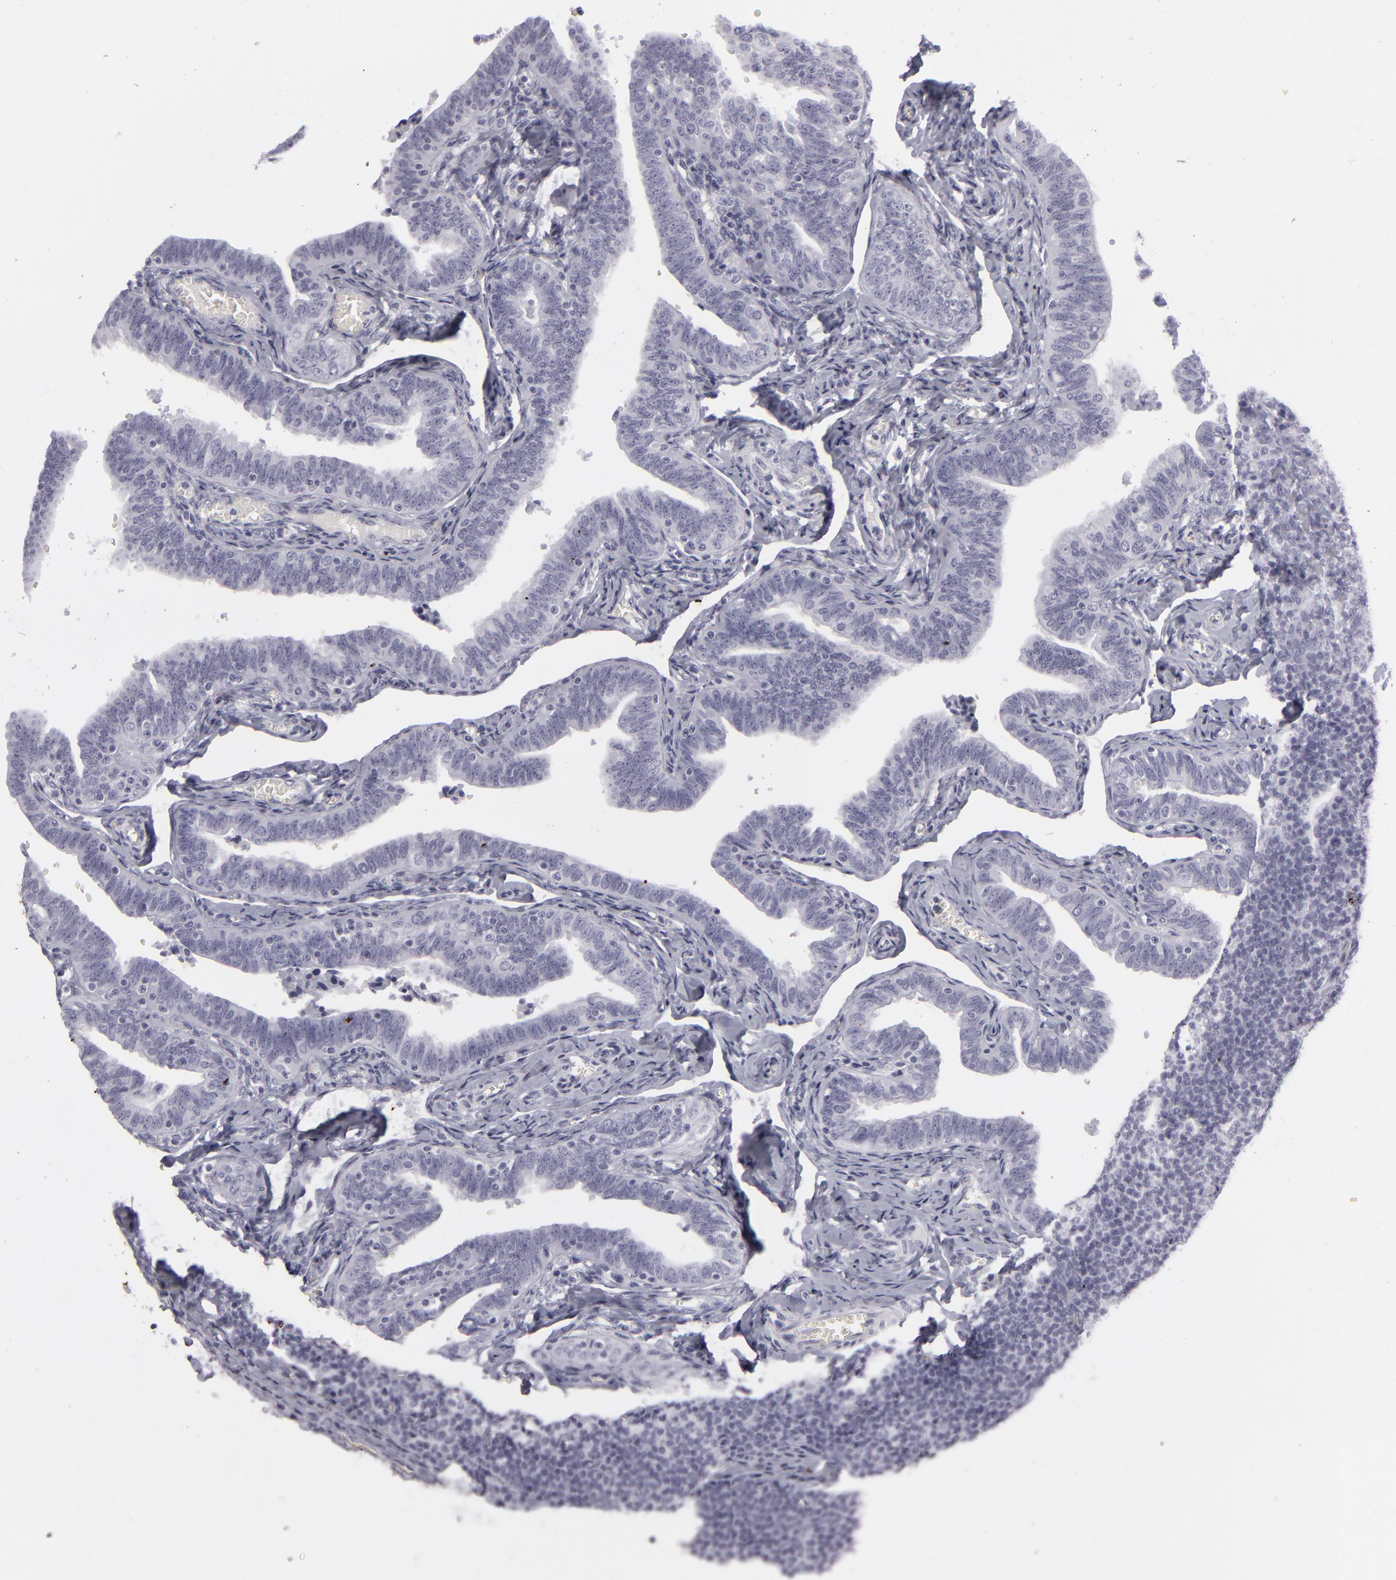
{"staining": {"intensity": "negative", "quantity": "none", "location": "none"}, "tissue": "fallopian tube", "cell_type": "Glandular cells", "image_type": "normal", "snomed": [{"axis": "morphology", "description": "Normal tissue, NOS"}, {"axis": "topography", "description": "Fallopian tube"}, {"axis": "topography", "description": "Ovary"}], "caption": "IHC image of unremarkable fallopian tube: human fallopian tube stained with DAB (3,3'-diaminobenzidine) displays no significant protein staining in glandular cells.", "gene": "KRT1", "patient": {"sex": "female", "age": 69}}